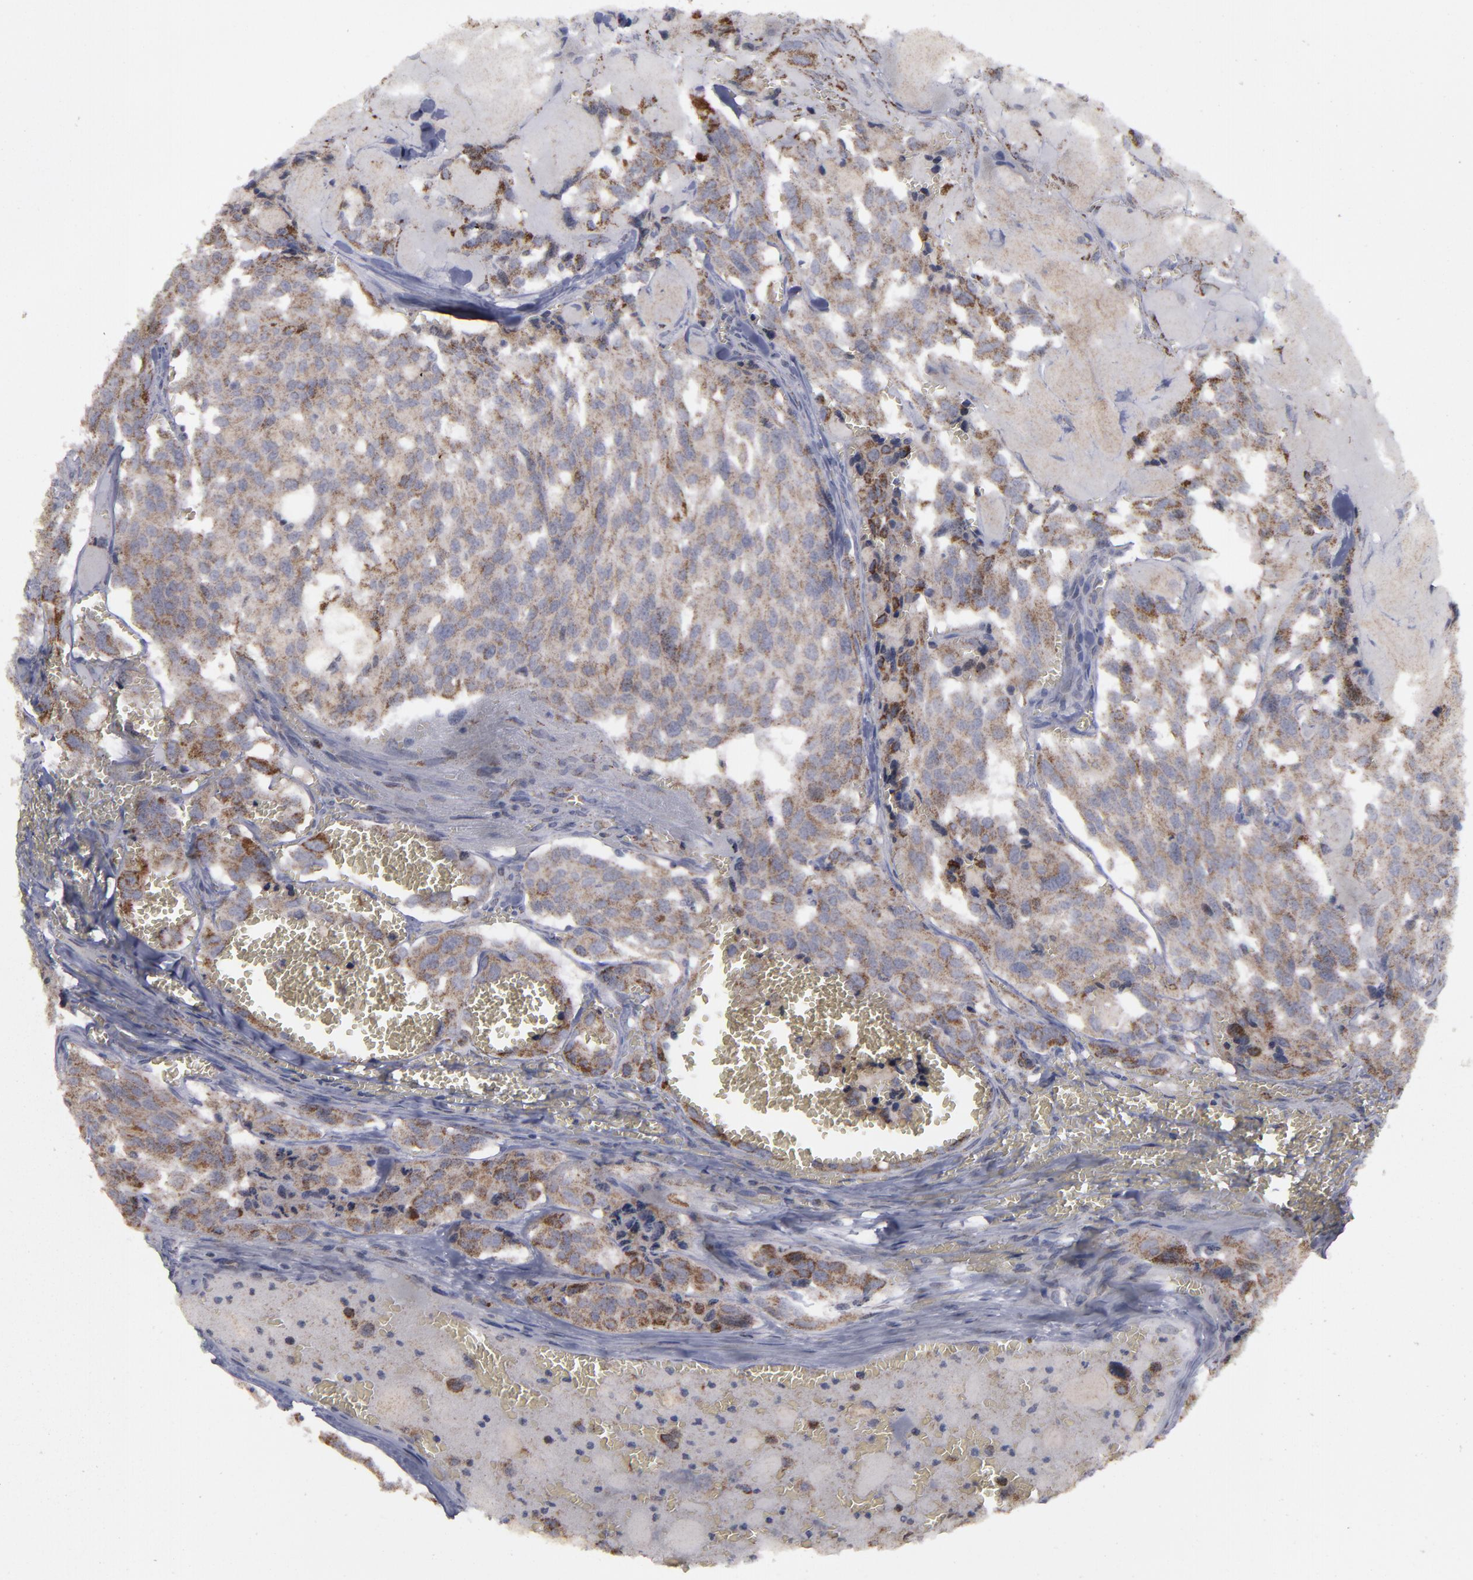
{"staining": {"intensity": "moderate", "quantity": ">75%", "location": "cytoplasmic/membranous"}, "tissue": "thyroid cancer", "cell_type": "Tumor cells", "image_type": "cancer", "snomed": [{"axis": "morphology", "description": "Carcinoma, NOS"}, {"axis": "morphology", "description": "Carcinoid, malignant, NOS"}, {"axis": "topography", "description": "Thyroid gland"}], "caption": "There is medium levels of moderate cytoplasmic/membranous staining in tumor cells of thyroid cancer (carcinoid (malignant)), as demonstrated by immunohistochemical staining (brown color).", "gene": "MYOM2", "patient": {"sex": "male", "age": 33}}